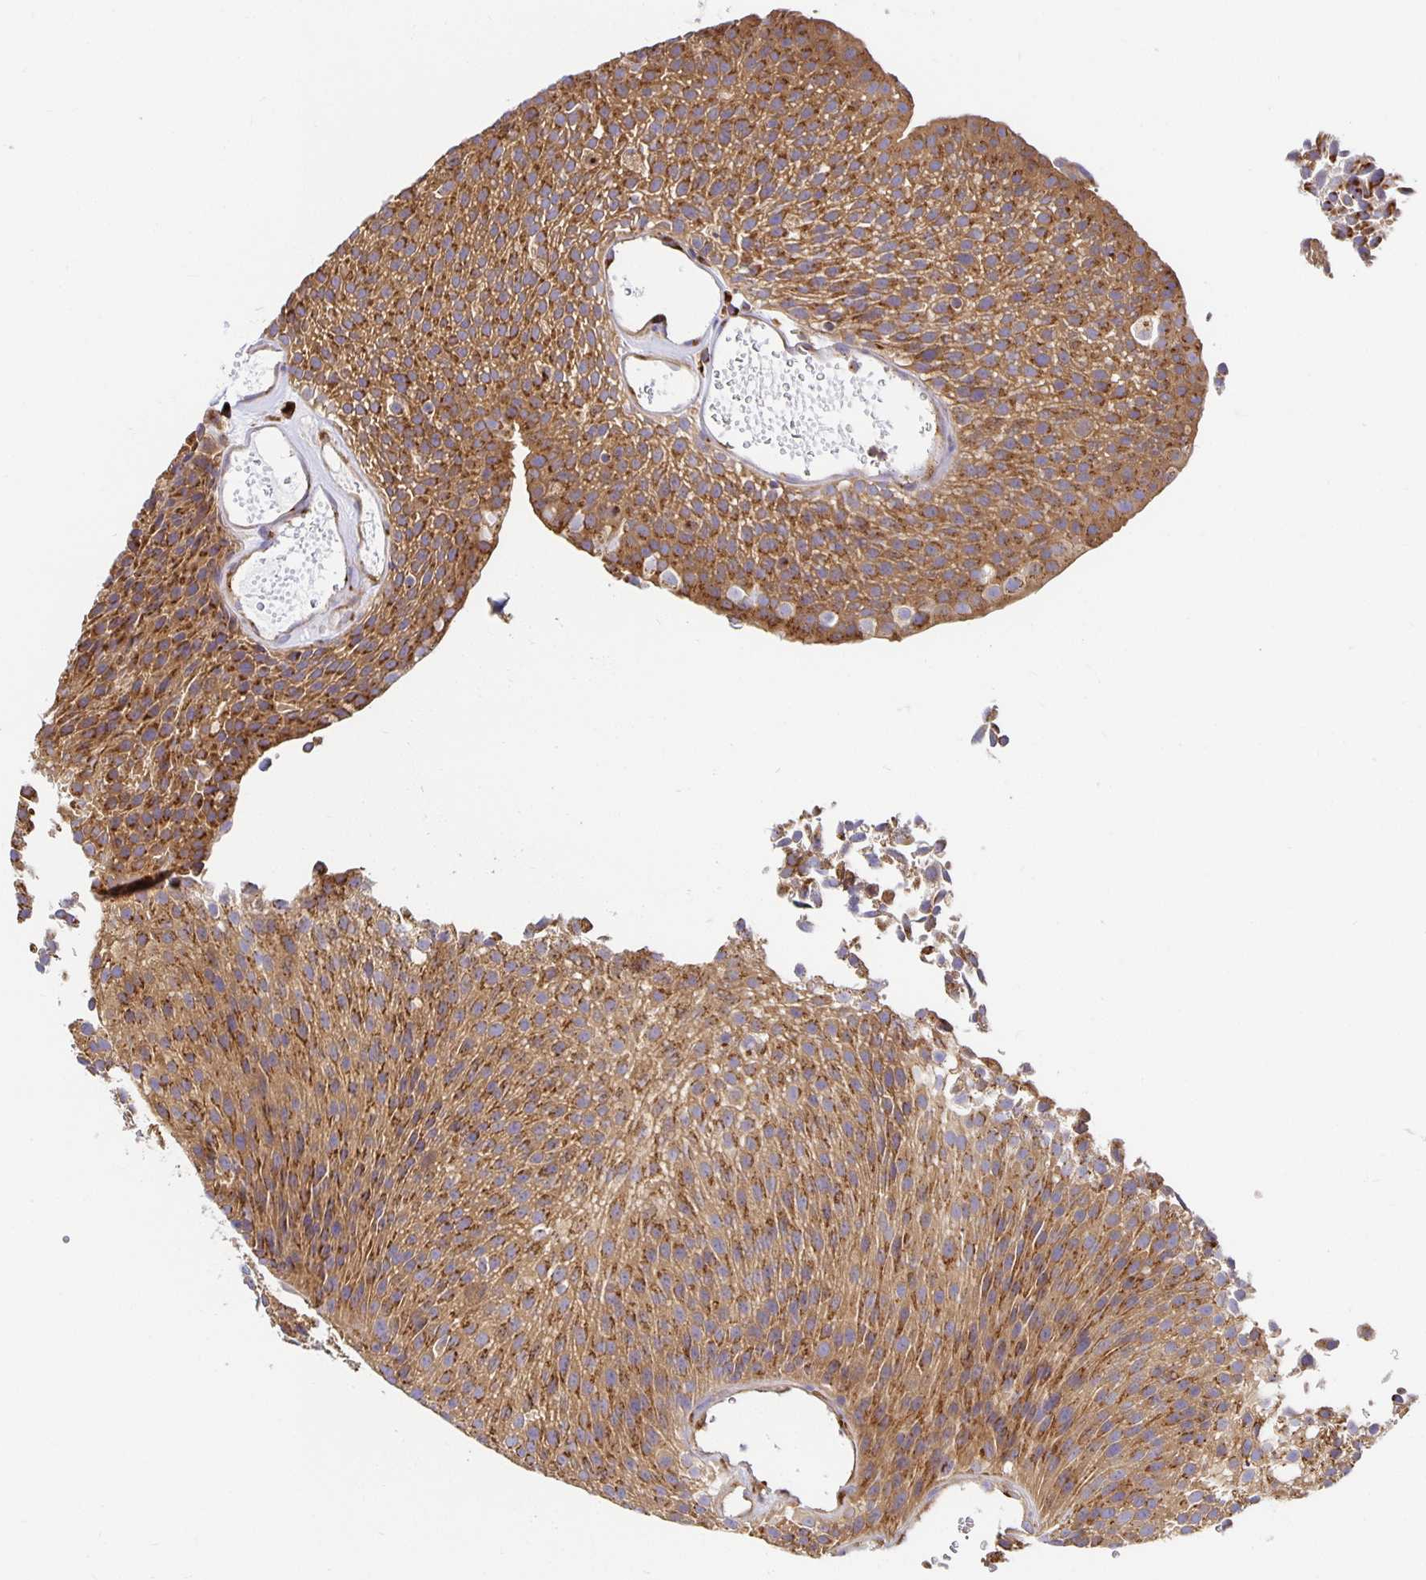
{"staining": {"intensity": "strong", "quantity": ">75%", "location": "cytoplasmic/membranous"}, "tissue": "urothelial cancer", "cell_type": "Tumor cells", "image_type": "cancer", "snomed": [{"axis": "morphology", "description": "Urothelial carcinoma, Low grade"}, {"axis": "topography", "description": "Urinary bladder"}], "caption": "A brown stain highlights strong cytoplasmic/membranous staining of a protein in urothelial cancer tumor cells. The staining was performed using DAB to visualize the protein expression in brown, while the nuclei were stained in blue with hematoxylin (Magnification: 20x).", "gene": "USO1", "patient": {"sex": "female", "age": 79}}